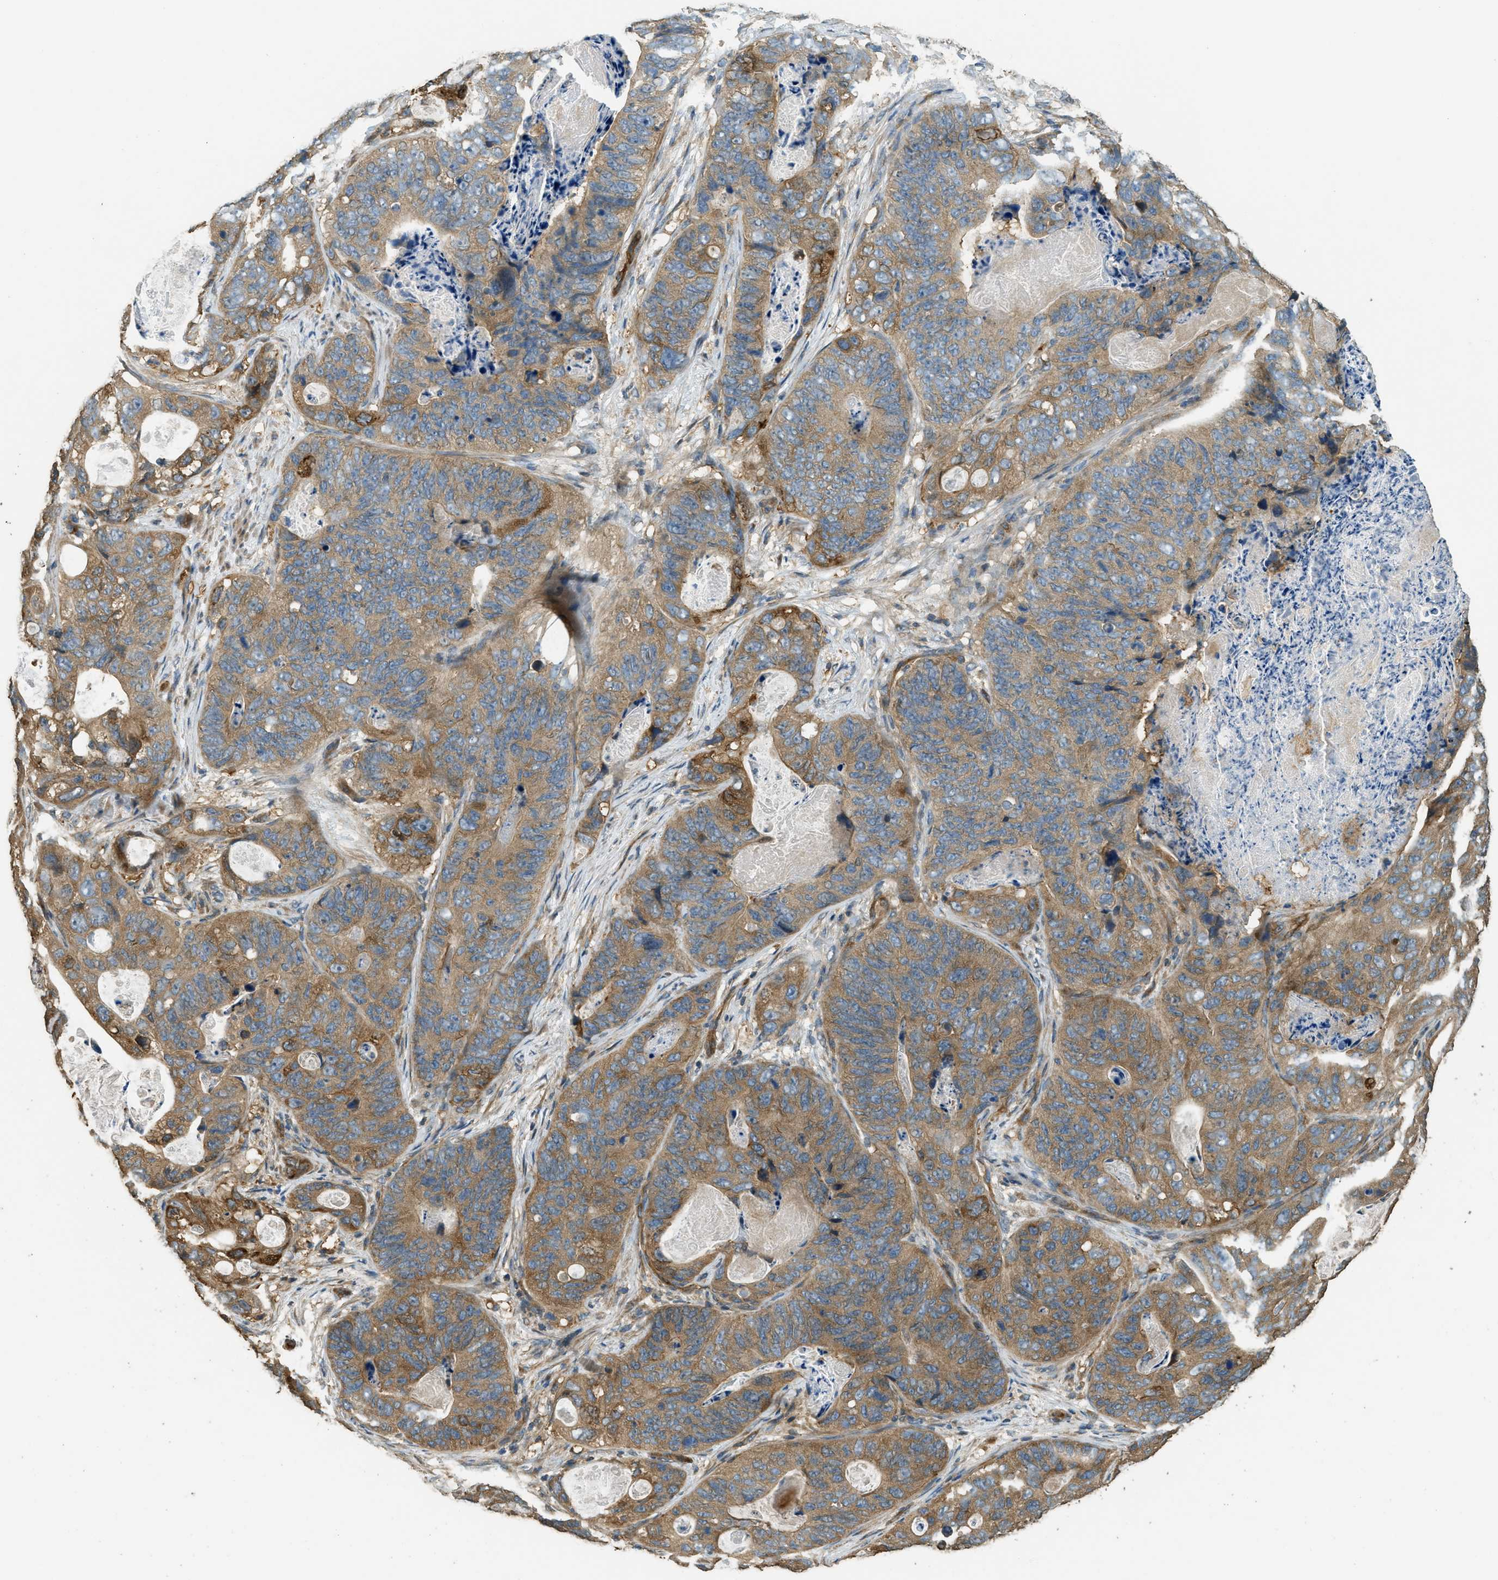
{"staining": {"intensity": "moderate", "quantity": ">75%", "location": "cytoplasmic/membranous"}, "tissue": "stomach cancer", "cell_type": "Tumor cells", "image_type": "cancer", "snomed": [{"axis": "morphology", "description": "Adenocarcinoma, NOS"}, {"axis": "topography", "description": "Stomach"}], "caption": "Stomach adenocarcinoma stained with a brown dye displays moderate cytoplasmic/membranous positive positivity in approximately >75% of tumor cells.", "gene": "MARS1", "patient": {"sex": "female", "age": 89}}